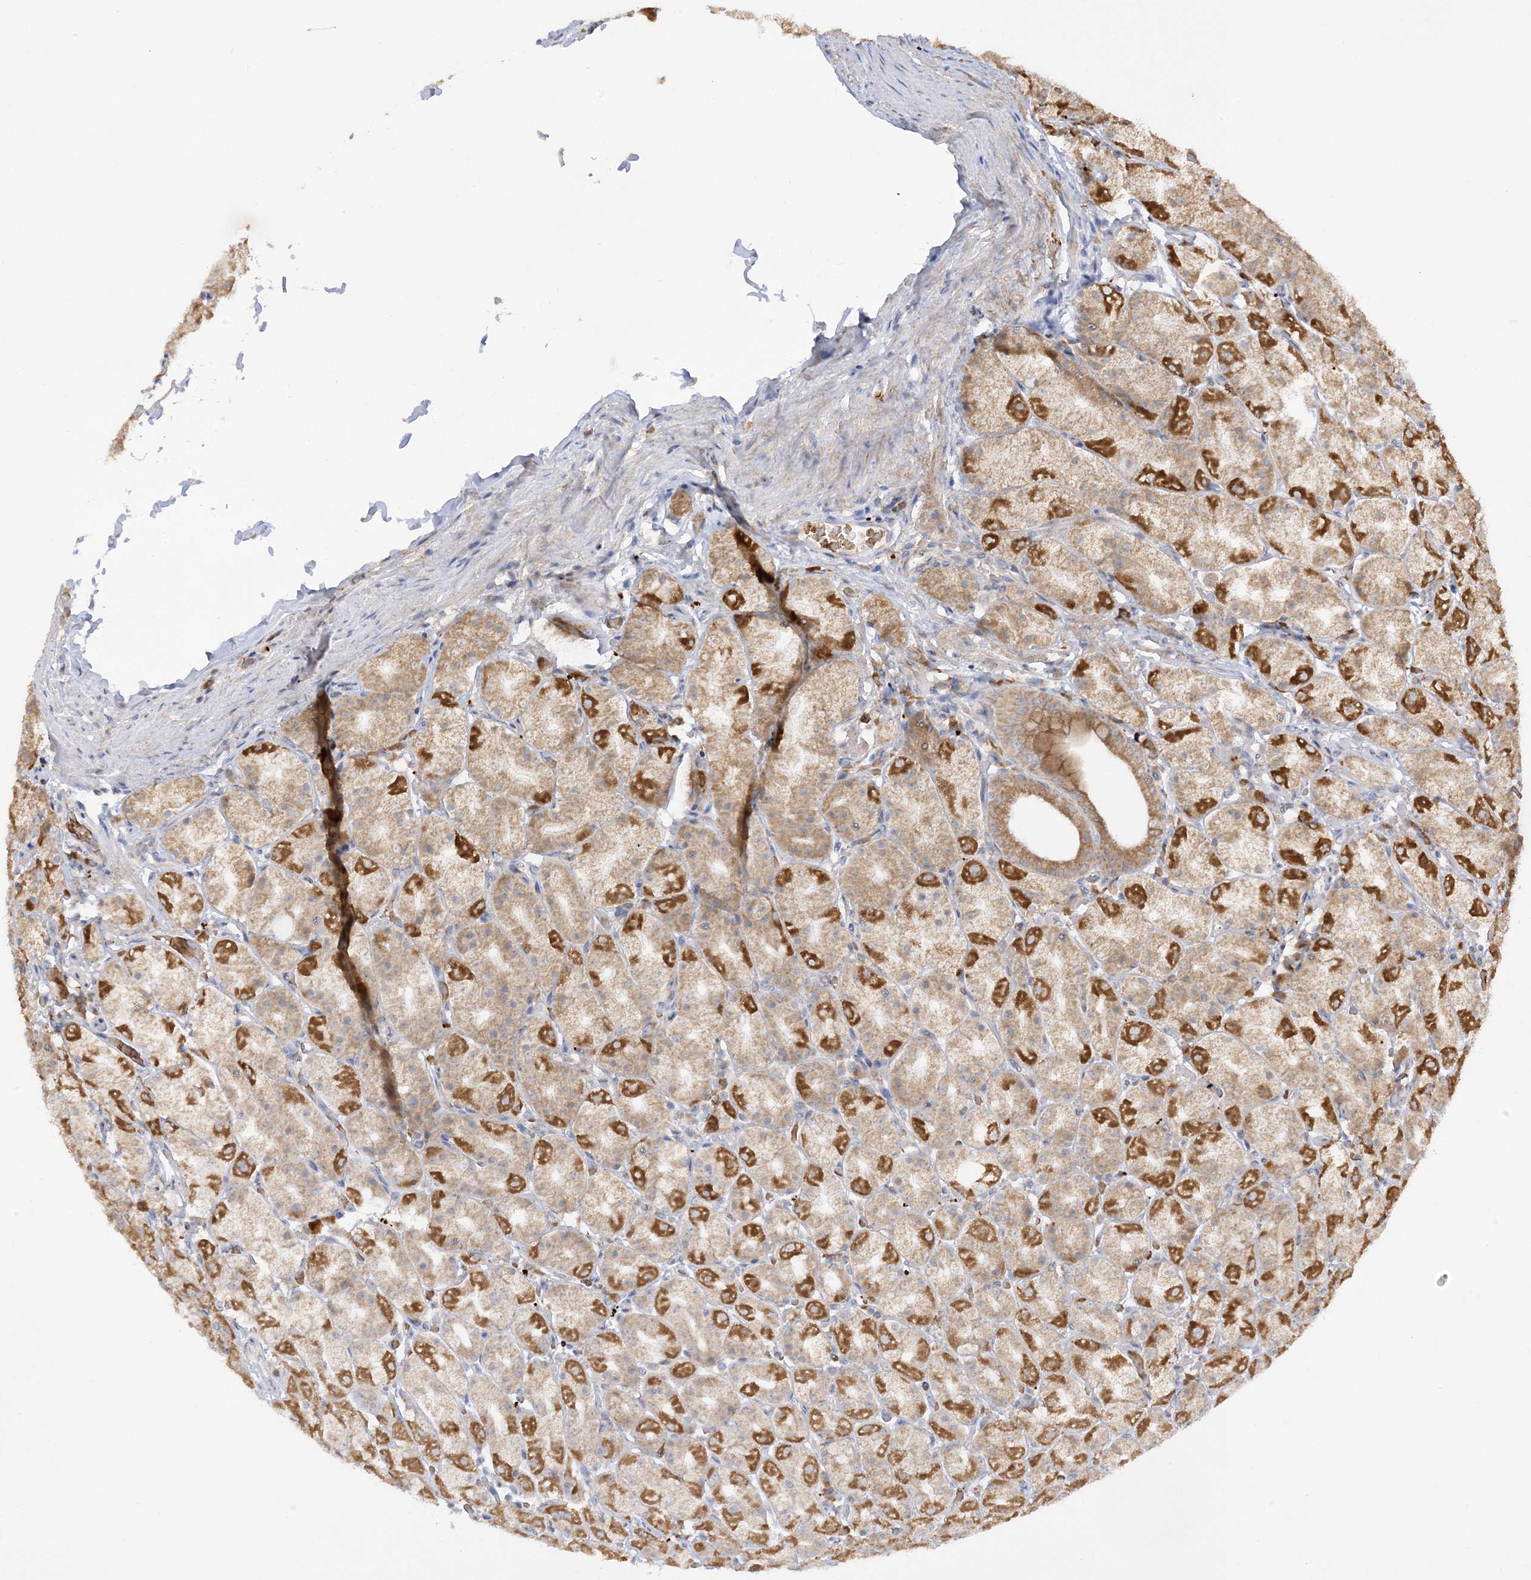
{"staining": {"intensity": "strong", "quantity": "25%-75%", "location": "cytoplasmic/membranous"}, "tissue": "stomach", "cell_type": "Glandular cells", "image_type": "normal", "snomed": [{"axis": "morphology", "description": "Normal tissue, NOS"}, {"axis": "topography", "description": "Stomach, upper"}], "caption": "Immunohistochemical staining of unremarkable stomach exhibits 25%-75% levels of strong cytoplasmic/membranous protein expression in approximately 25%-75% of glandular cells.", "gene": "NPPC", "patient": {"sex": "male", "age": 68}}